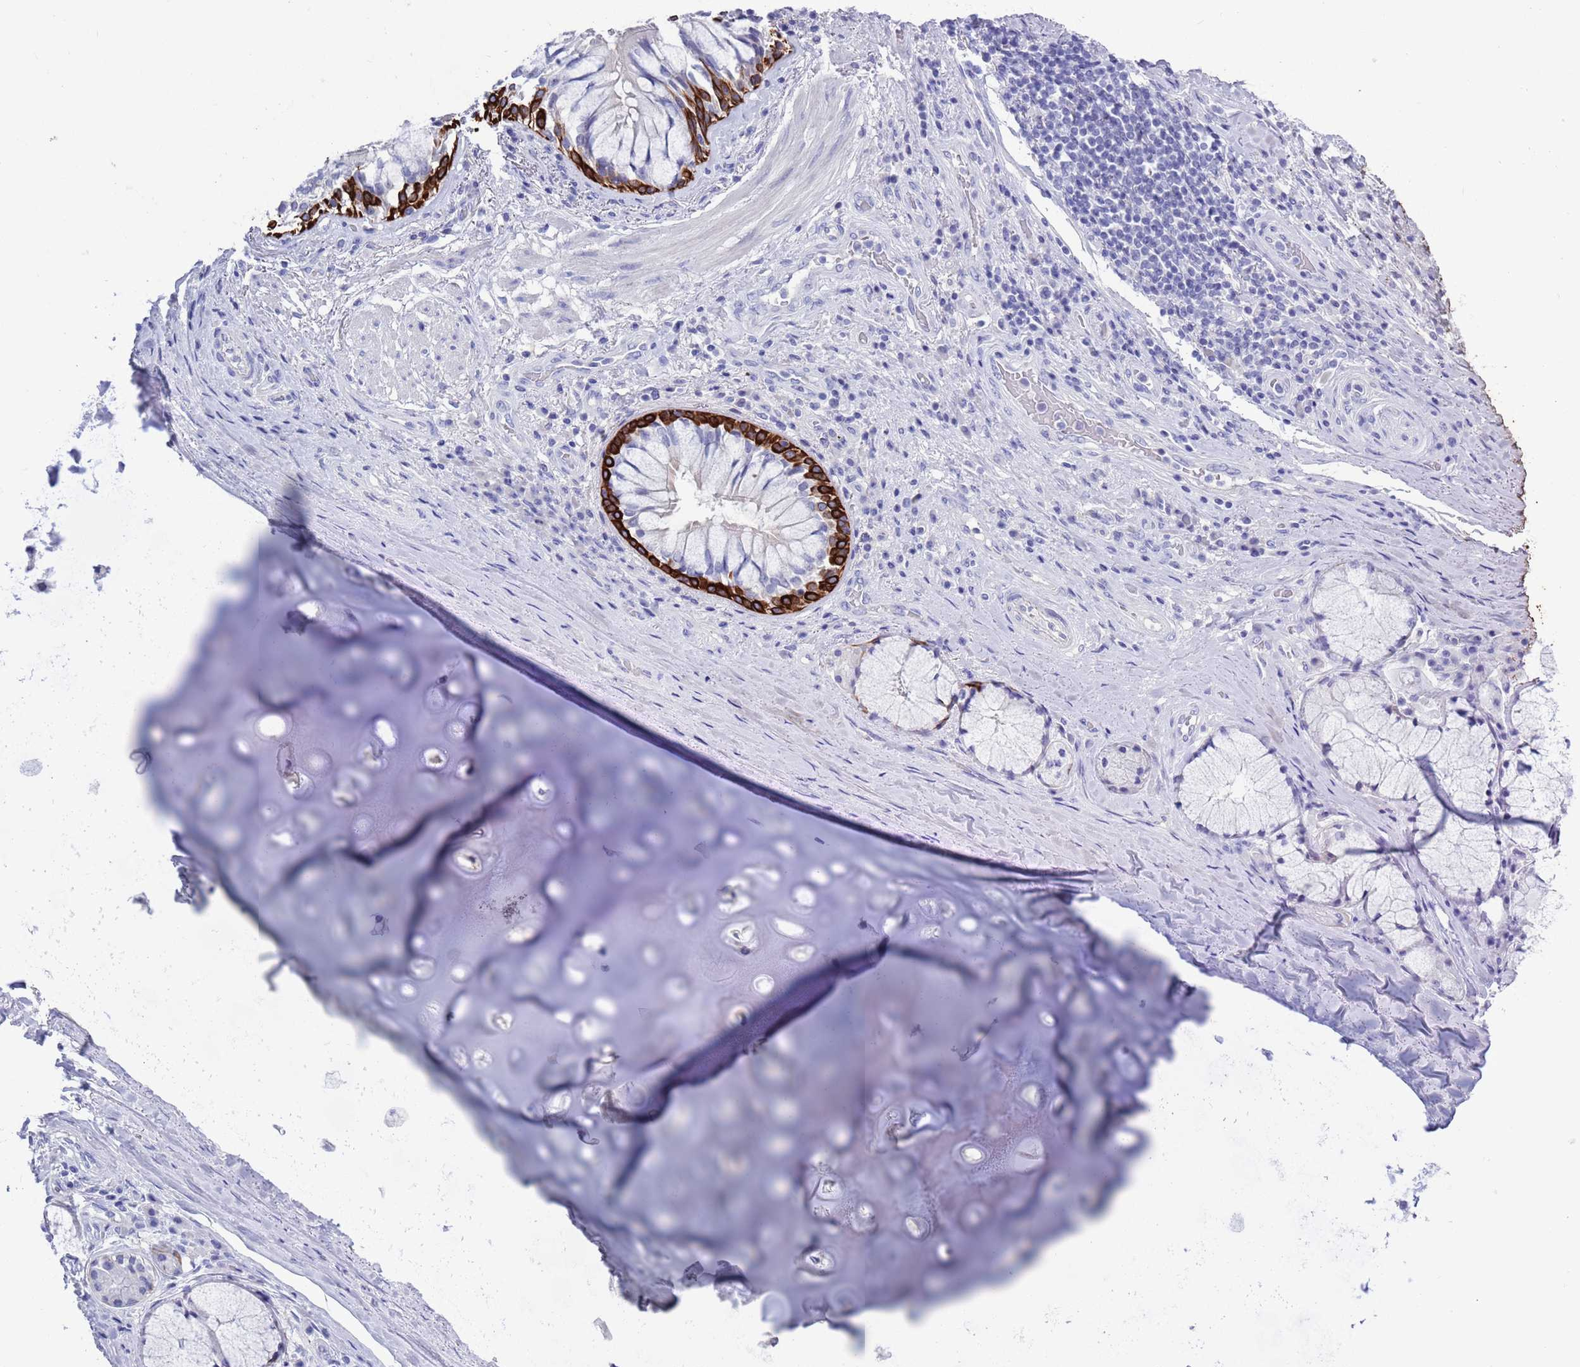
{"staining": {"intensity": "negative", "quantity": "none", "location": "none"}, "tissue": "adipose tissue", "cell_type": "Adipocytes", "image_type": "normal", "snomed": [{"axis": "morphology", "description": "Normal tissue, NOS"}, {"axis": "morphology", "description": "Squamous cell carcinoma, NOS"}, {"axis": "topography", "description": "Bronchus"}, {"axis": "topography", "description": "Lung"}], "caption": "DAB (3,3'-diaminobenzidine) immunohistochemical staining of unremarkable human adipose tissue exhibits no significant staining in adipocytes.", "gene": "MTMR2", "patient": {"sex": "male", "age": 64}}